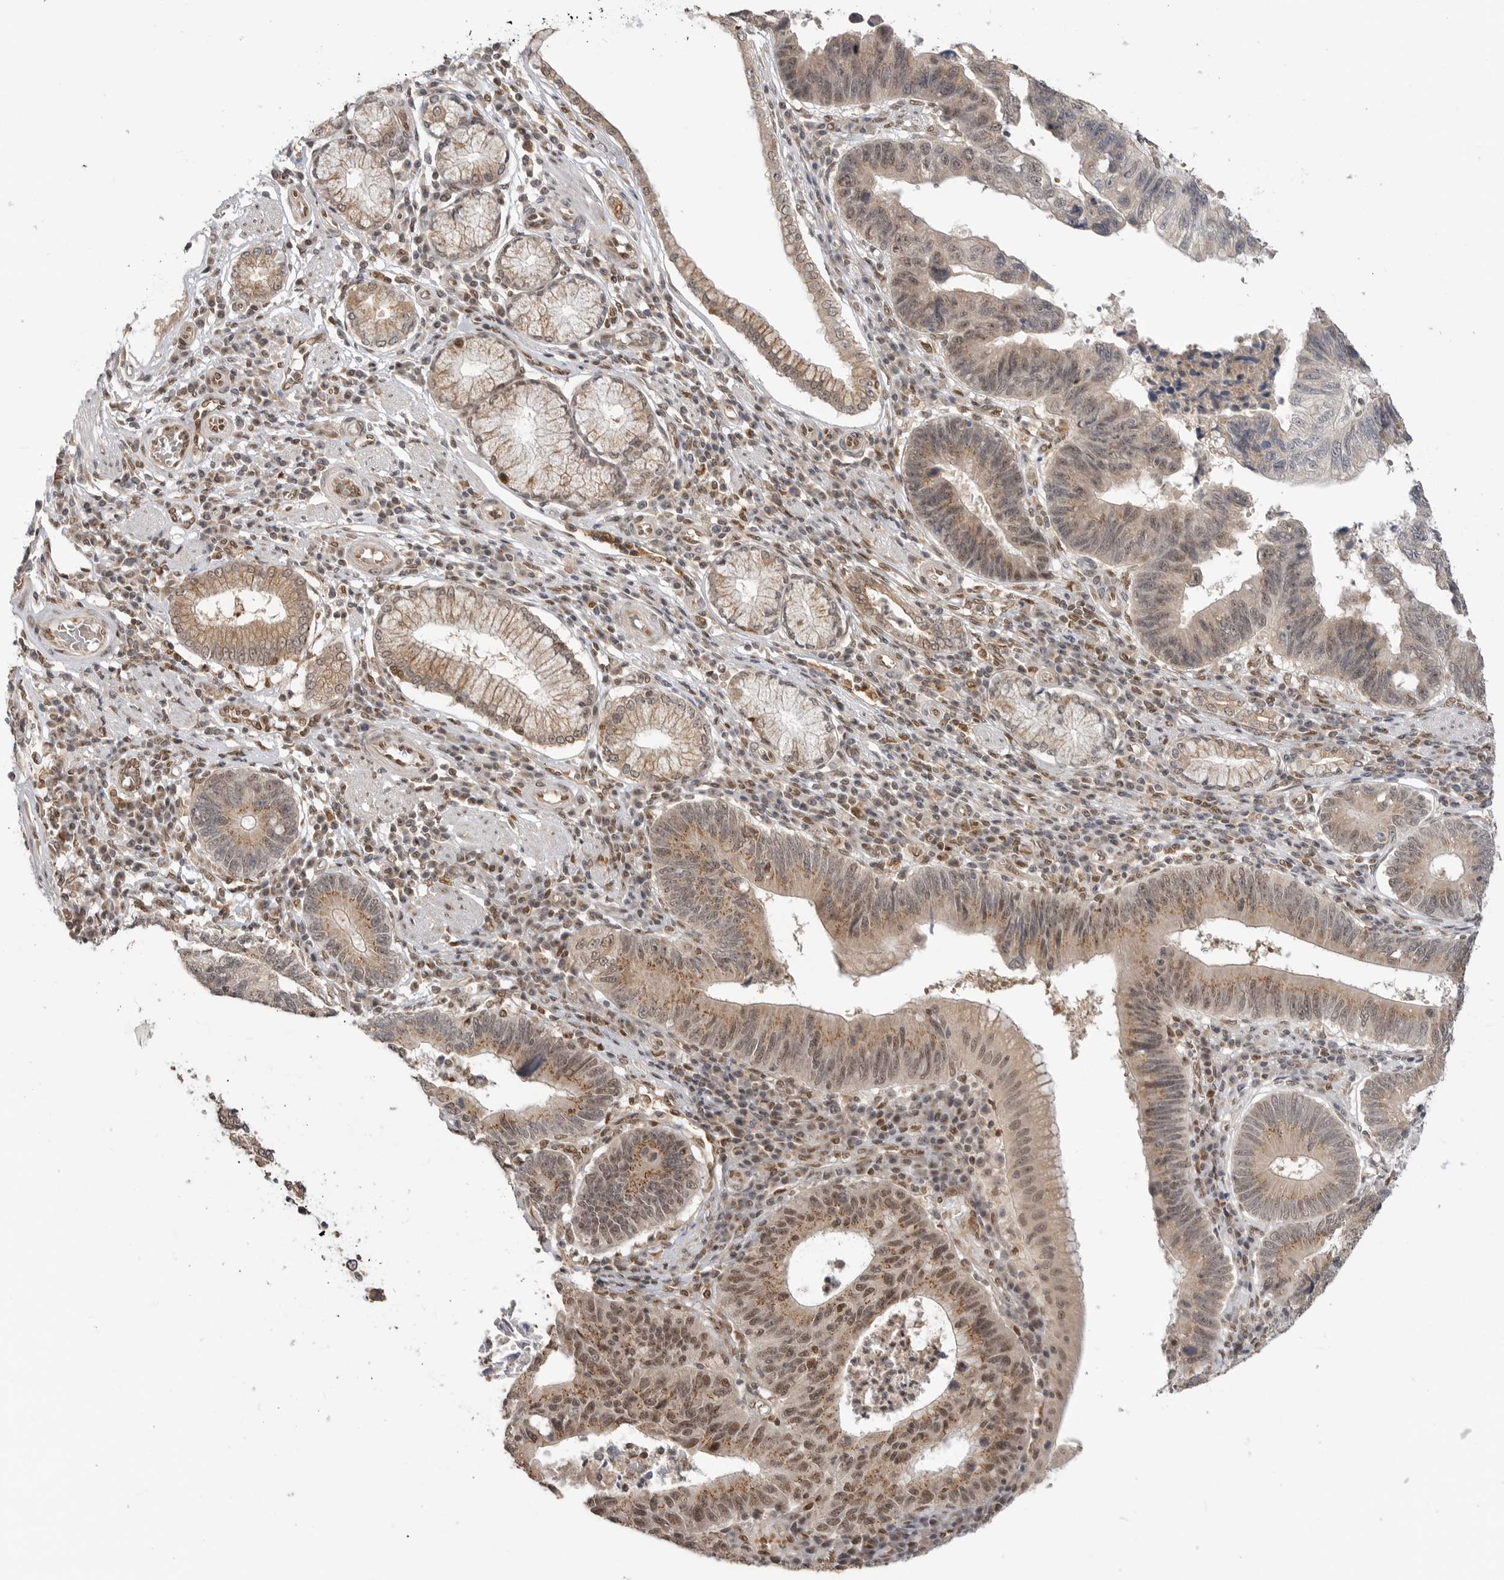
{"staining": {"intensity": "moderate", "quantity": ">75%", "location": "cytoplasmic/membranous"}, "tissue": "stomach cancer", "cell_type": "Tumor cells", "image_type": "cancer", "snomed": [{"axis": "morphology", "description": "Adenocarcinoma, NOS"}, {"axis": "topography", "description": "Stomach"}], "caption": "Protein staining shows moderate cytoplasmic/membranous expression in about >75% of tumor cells in stomach adenocarcinoma. (IHC, brightfield microscopy, high magnification).", "gene": "ALKAL1", "patient": {"sex": "male", "age": 59}}